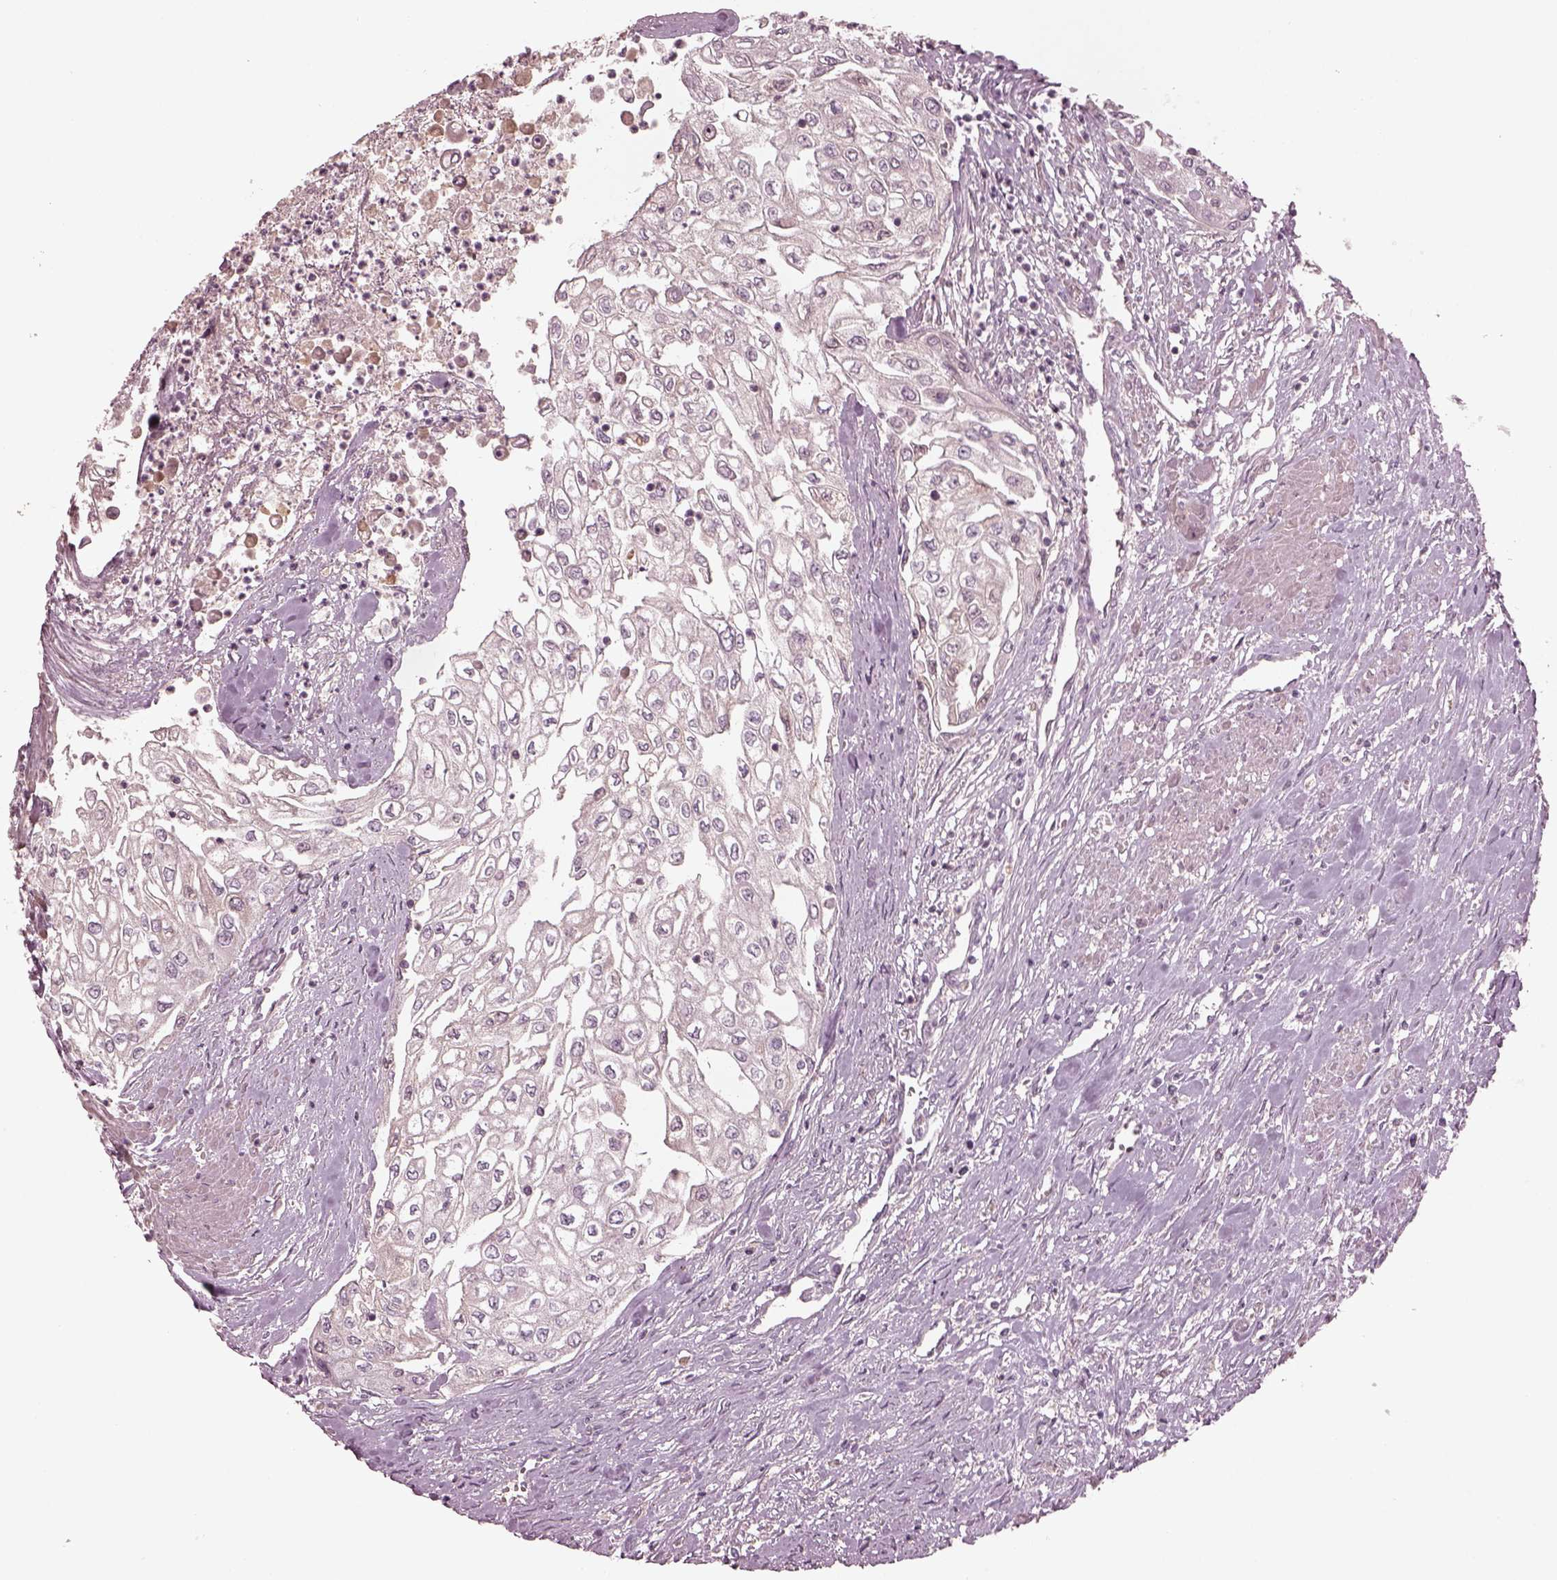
{"staining": {"intensity": "negative", "quantity": "none", "location": "none"}, "tissue": "urothelial cancer", "cell_type": "Tumor cells", "image_type": "cancer", "snomed": [{"axis": "morphology", "description": "Urothelial carcinoma, High grade"}, {"axis": "topography", "description": "Urinary bladder"}], "caption": "There is no significant expression in tumor cells of urothelial carcinoma (high-grade).", "gene": "PORCN", "patient": {"sex": "male", "age": 62}}